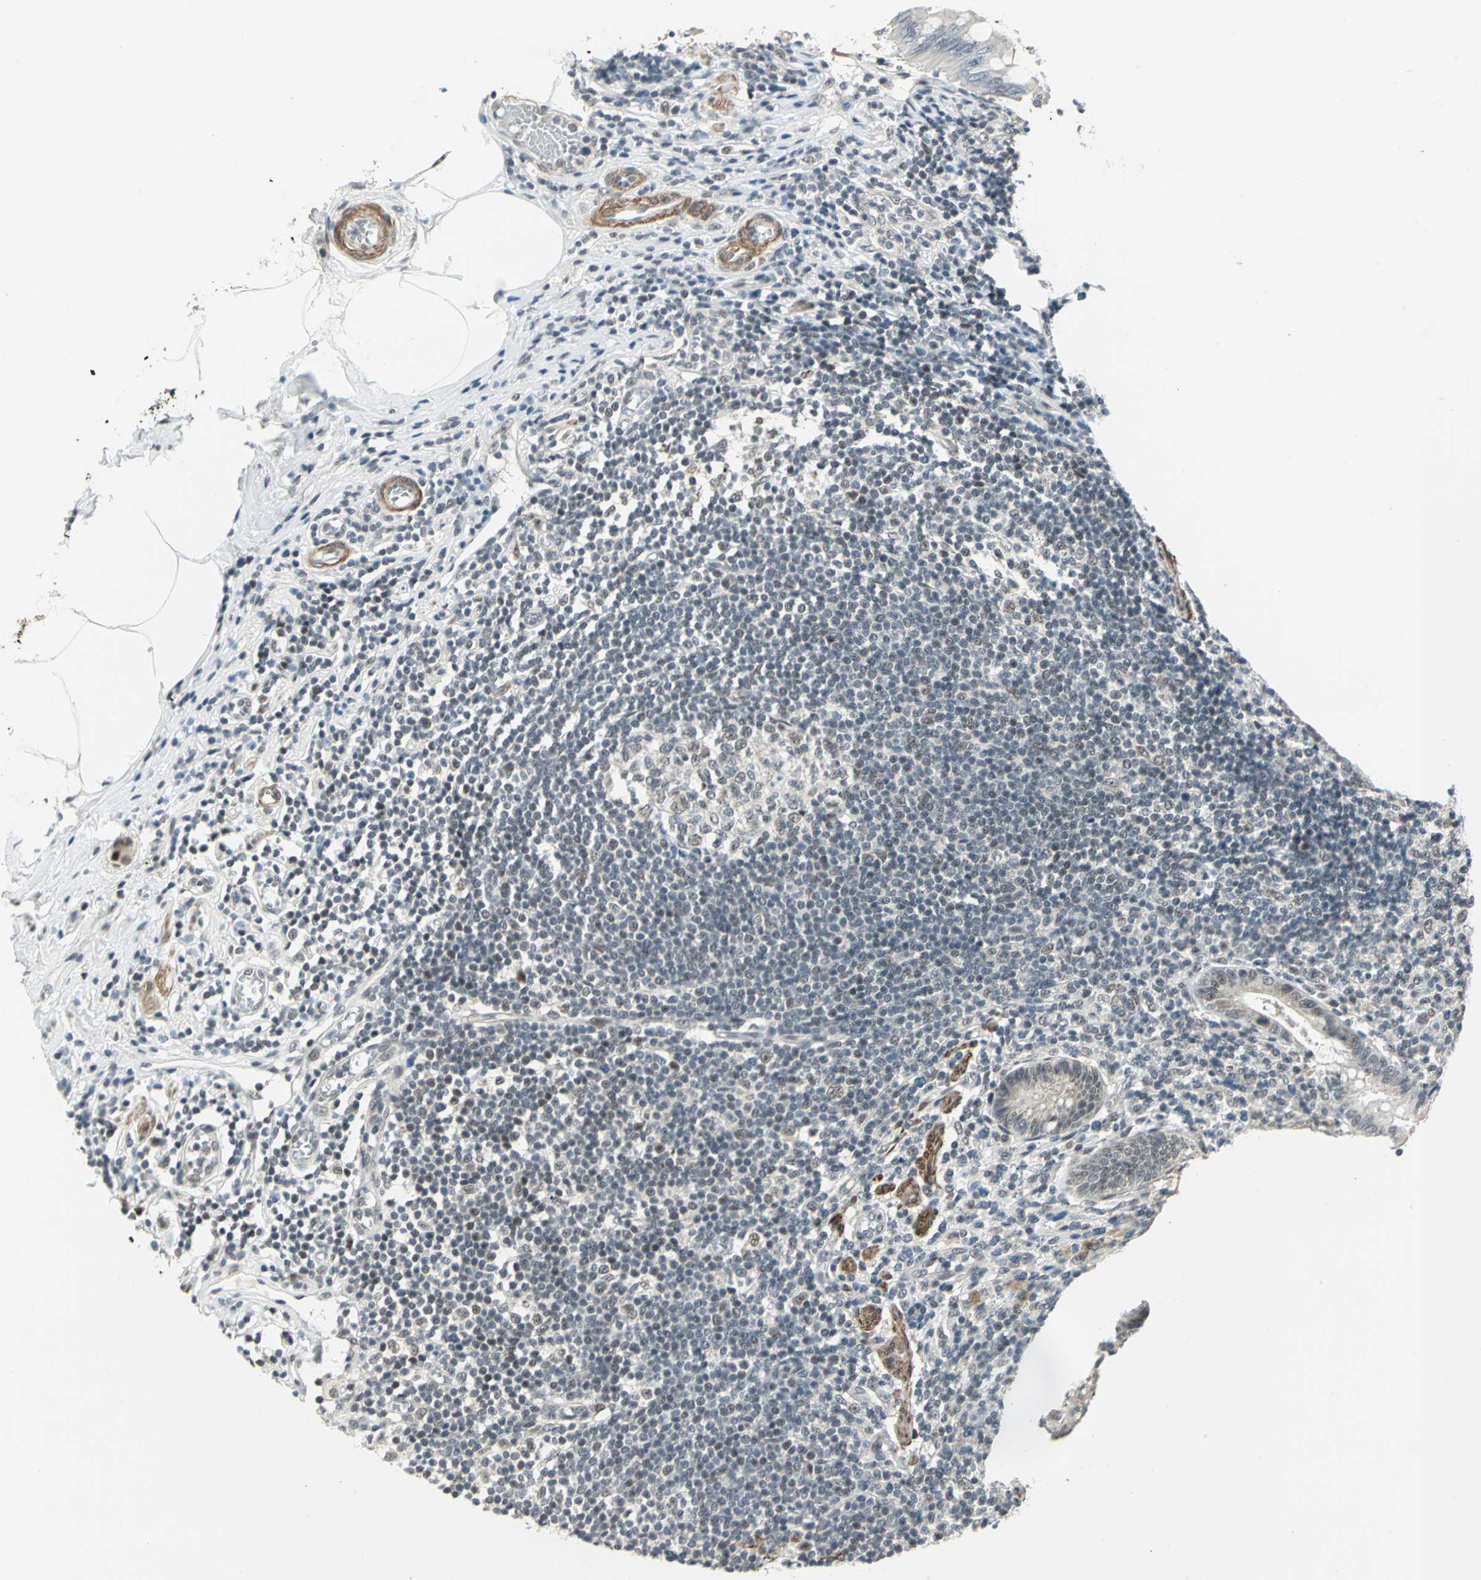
{"staining": {"intensity": "weak", "quantity": "25%-75%", "location": "cytoplasmic/membranous,nuclear"}, "tissue": "appendix", "cell_type": "Glandular cells", "image_type": "normal", "snomed": [{"axis": "morphology", "description": "Normal tissue, NOS"}, {"axis": "morphology", "description": "Inflammation, NOS"}, {"axis": "topography", "description": "Appendix"}], "caption": "Protein staining displays weak cytoplasmic/membranous,nuclear expression in approximately 25%-75% of glandular cells in benign appendix. The staining was performed using DAB (3,3'-diaminobenzidine), with brown indicating positive protein expression. Nuclei are stained blue with hematoxylin.", "gene": "MTA1", "patient": {"sex": "male", "age": 46}}